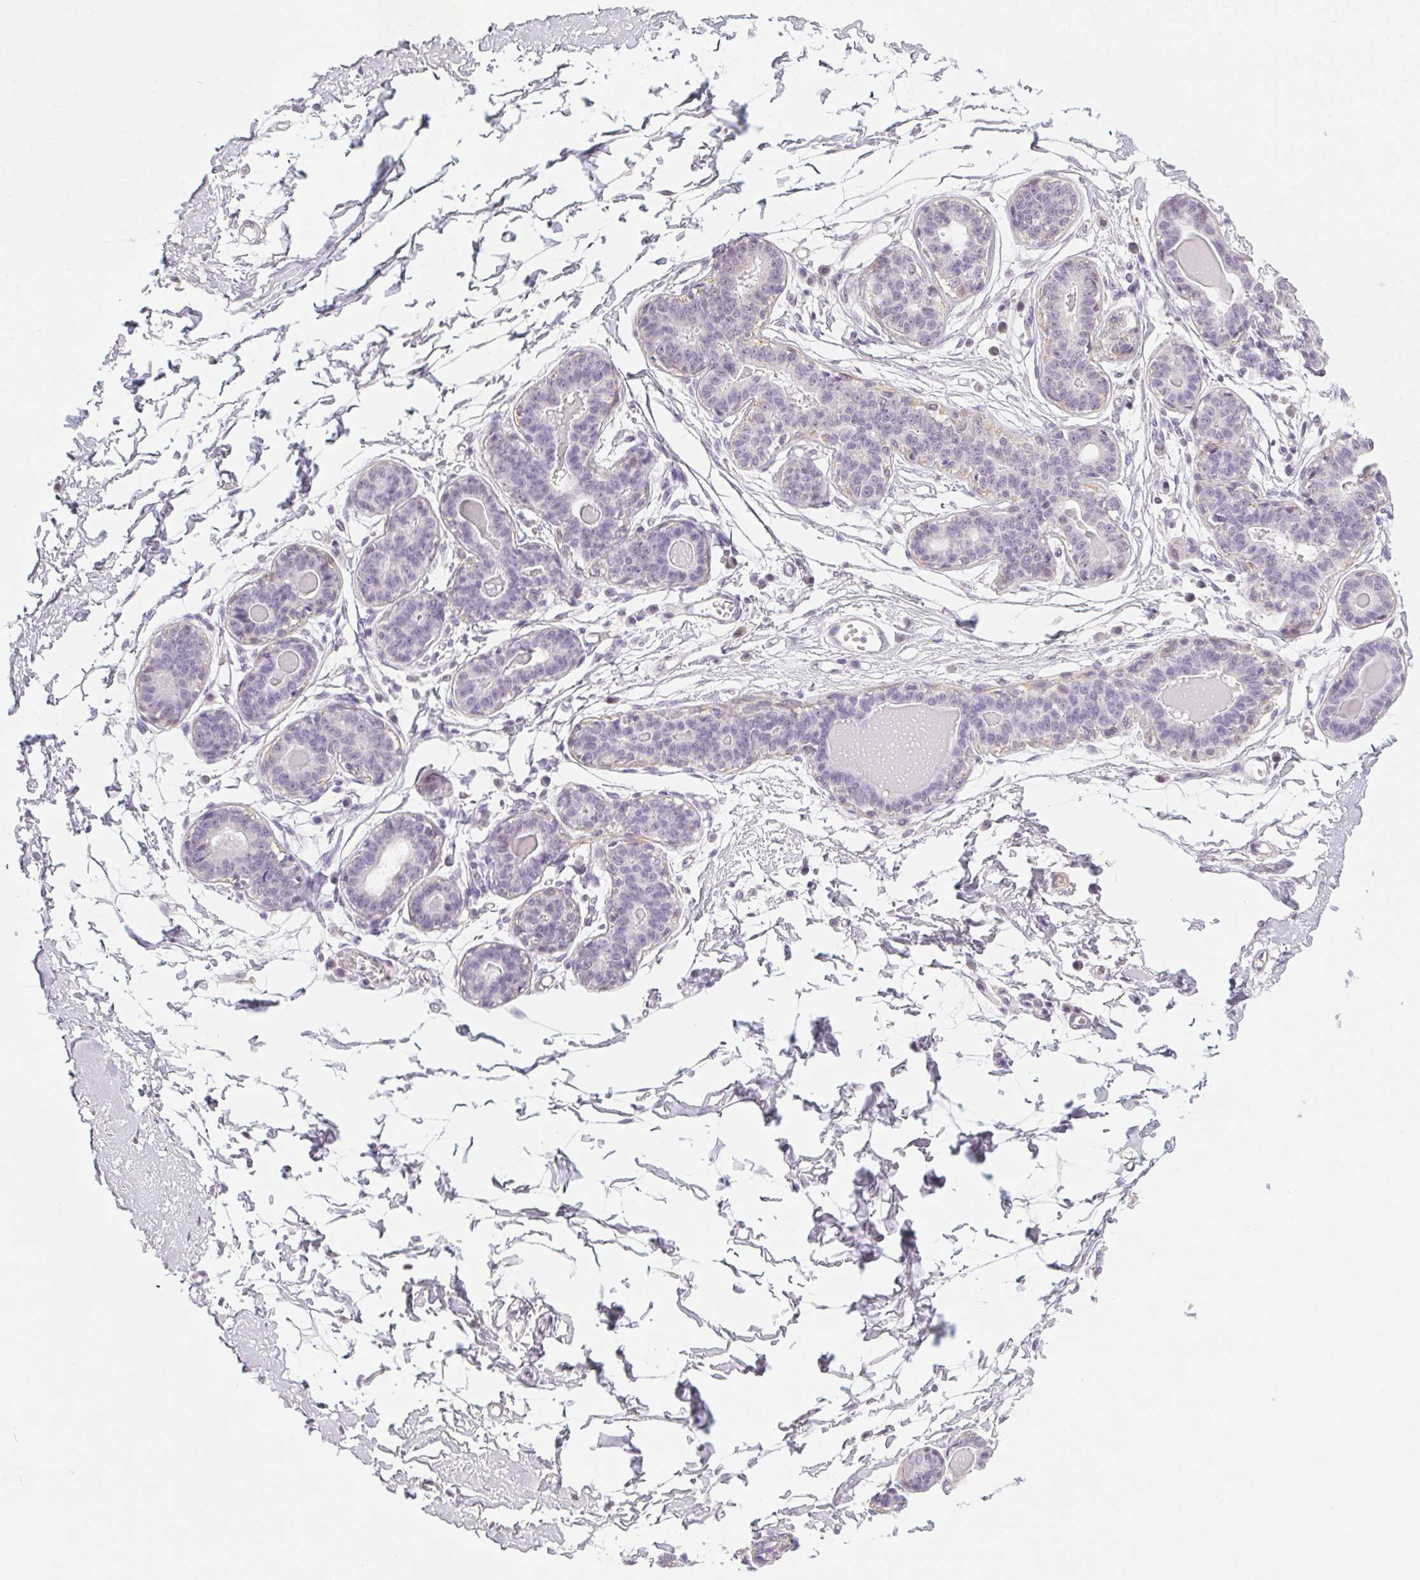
{"staining": {"intensity": "negative", "quantity": "none", "location": "none"}, "tissue": "breast", "cell_type": "Adipocytes", "image_type": "normal", "snomed": [{"axis": "morphology", "description": "Normal tissue, NOS"}, {"axis": "topography", "description": "Breast"}], "caption": "Histopathology image shows no protein positivity in adipocytes of unremarkable breast.", "gene": "PRPH", "patient": {"sex": "female", "age": 45}}